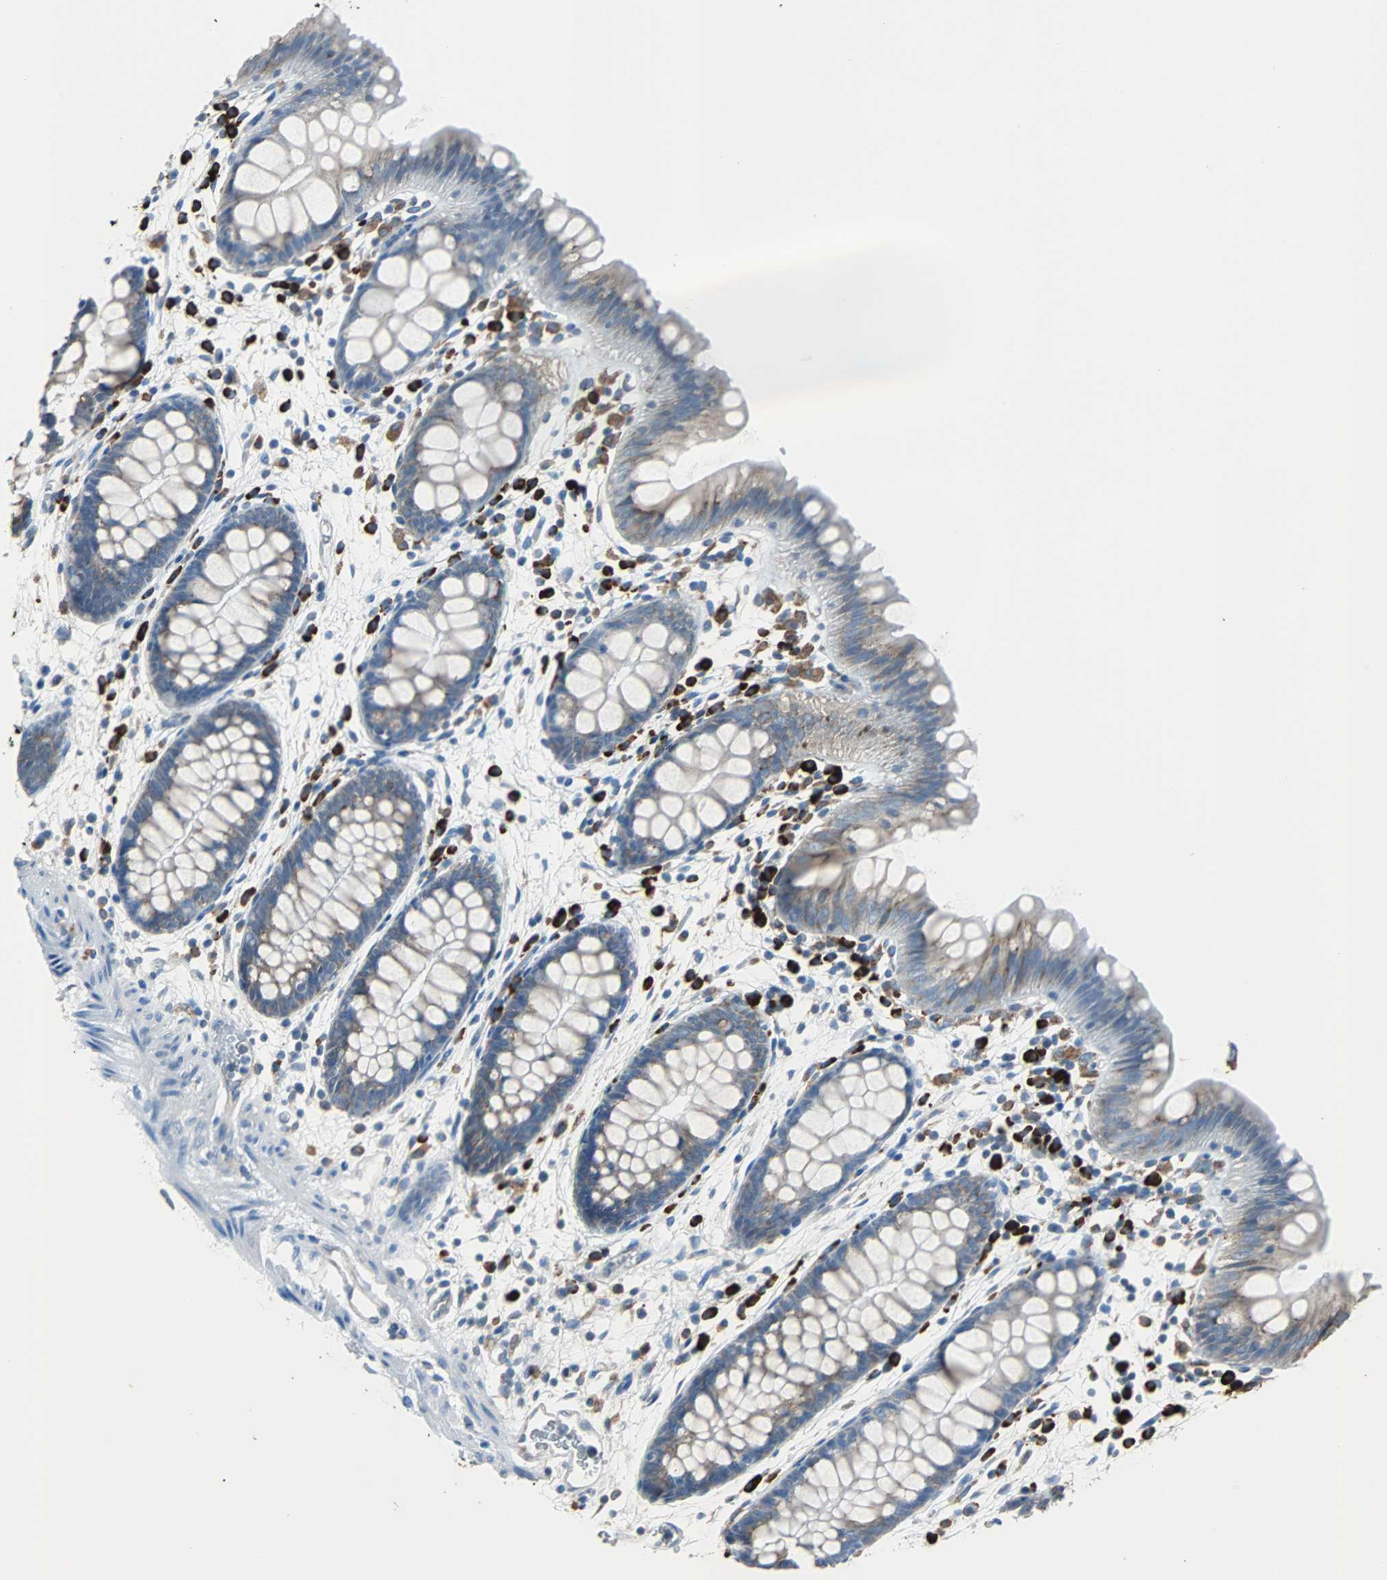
{"staining": {"intensity": "negative", "quantity": "none", "location": "none"}, "tissue": "colon", "cell_type": "Endothelial cells", "image_type": "normal", "snomed": [{"axis": "morphology", "description": "Normal tissue, NOS"}, {"axis": "topography", "description": "Smooth muscle"}, {"axis": "topography", "description": "Colon"}], "caption": "High power microscopy micrograph of an immunohistochemistry photomicrograph of benign colon, revealing no significant staining in endothelial cells. (DAB (3,3'-diaminobenzidine) immunohistochemistry (IHC) visualized using brightfield microscopy, high magnification).", "gene": "PDIA4", "patient": {"sex": "male", "age": 67}}